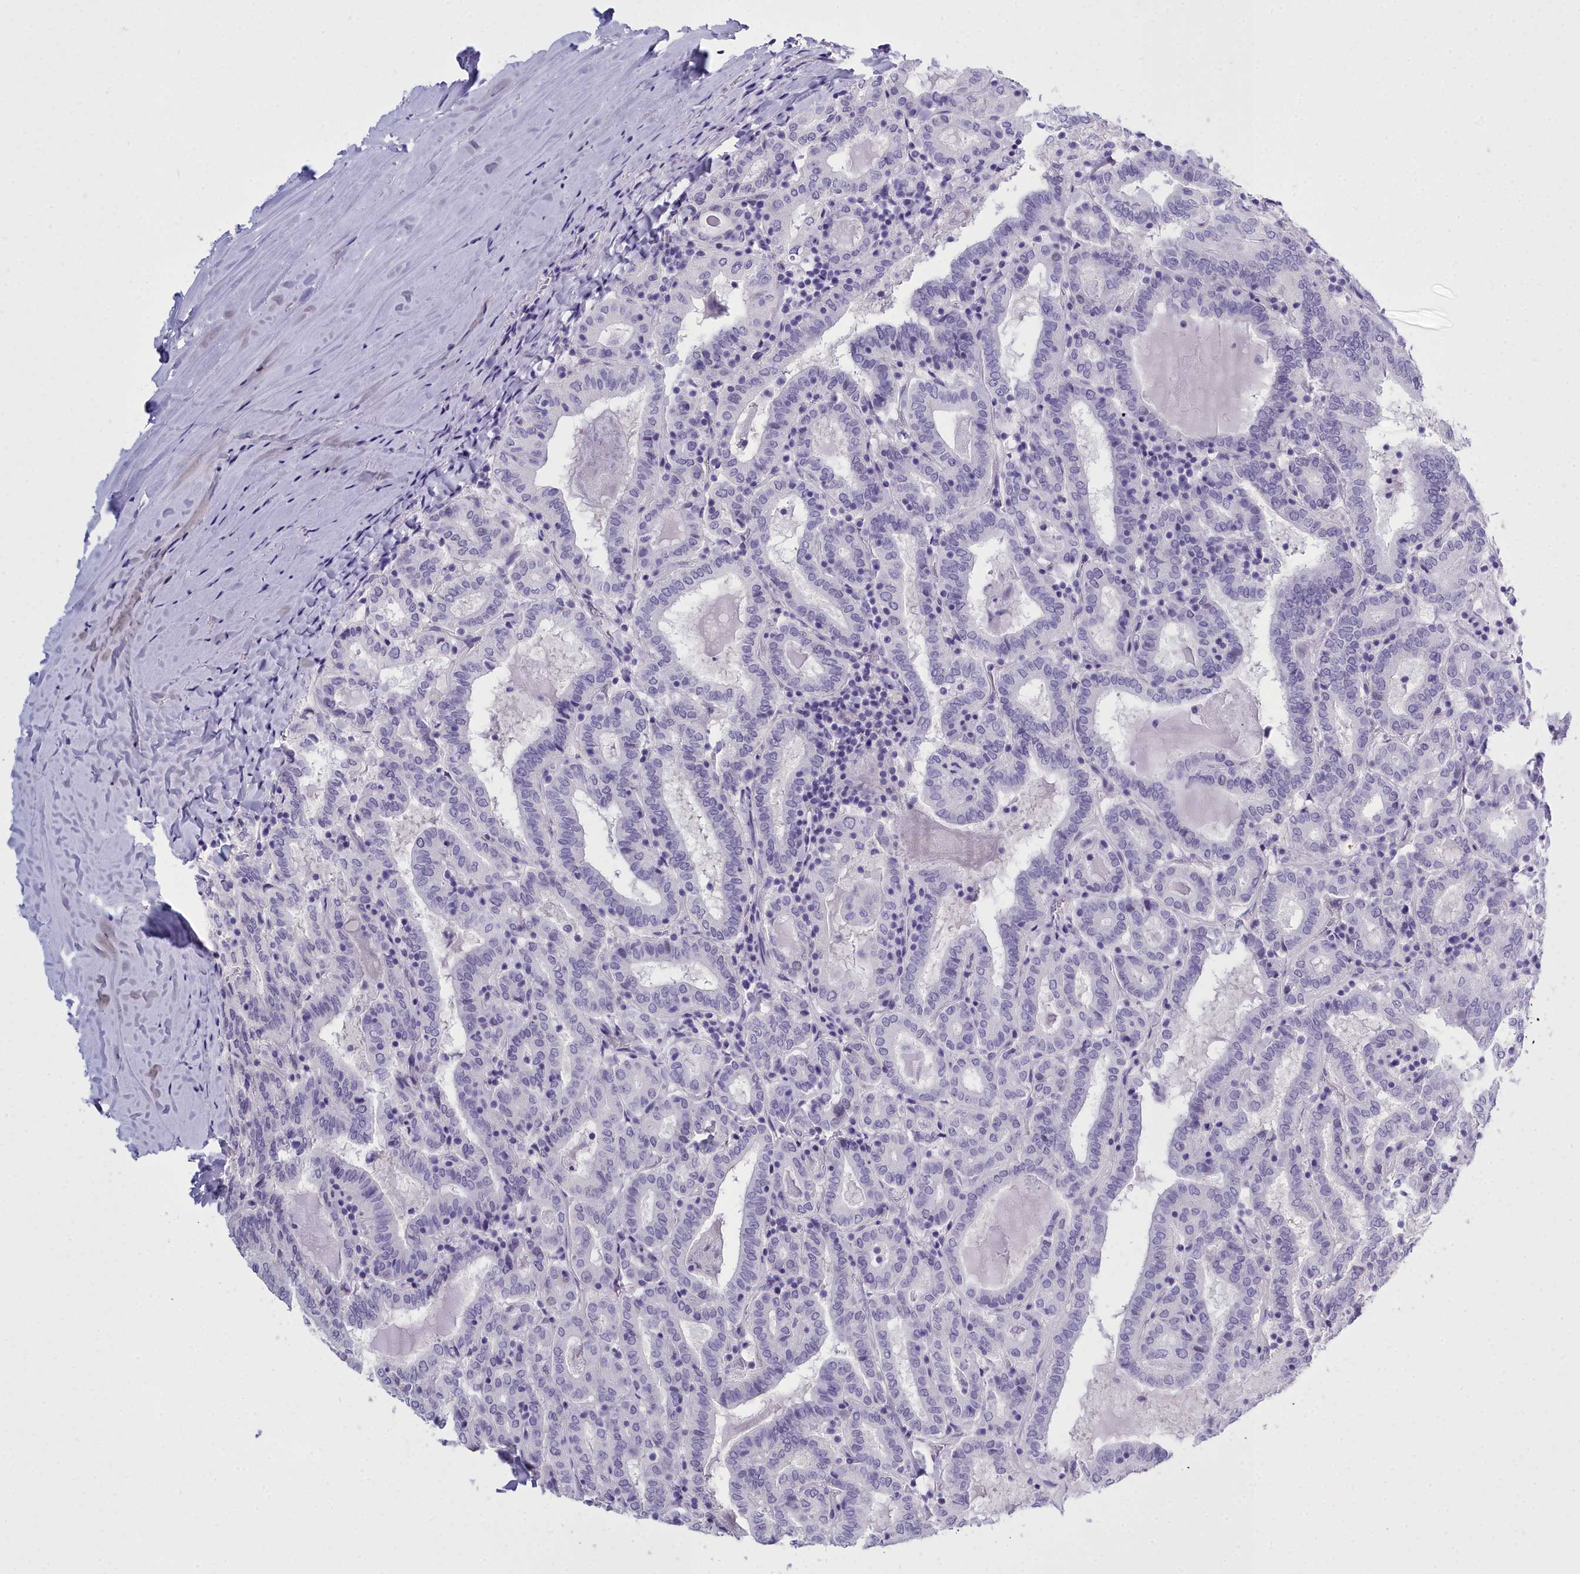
{"staining": {"intensity": "negative", "quantity": "none", "location": "none"}, "tissue": "thyroid cancer", "cell_type": "Tumor cells", "image_type": "cancer", "snomed": [{"axis": "morphology", "description": "Papillary adenocarcinoma, NOS"}, {"axis": "topography", "description": "Thyroid gland"}], "caption": "DAB immunohistochemical staining of papillary adenocarcinoma (thyroid) exhibits no significant expression in tumor cells.", "gene": "MAP6", "patient": {"sex": "female", "age": 72}}